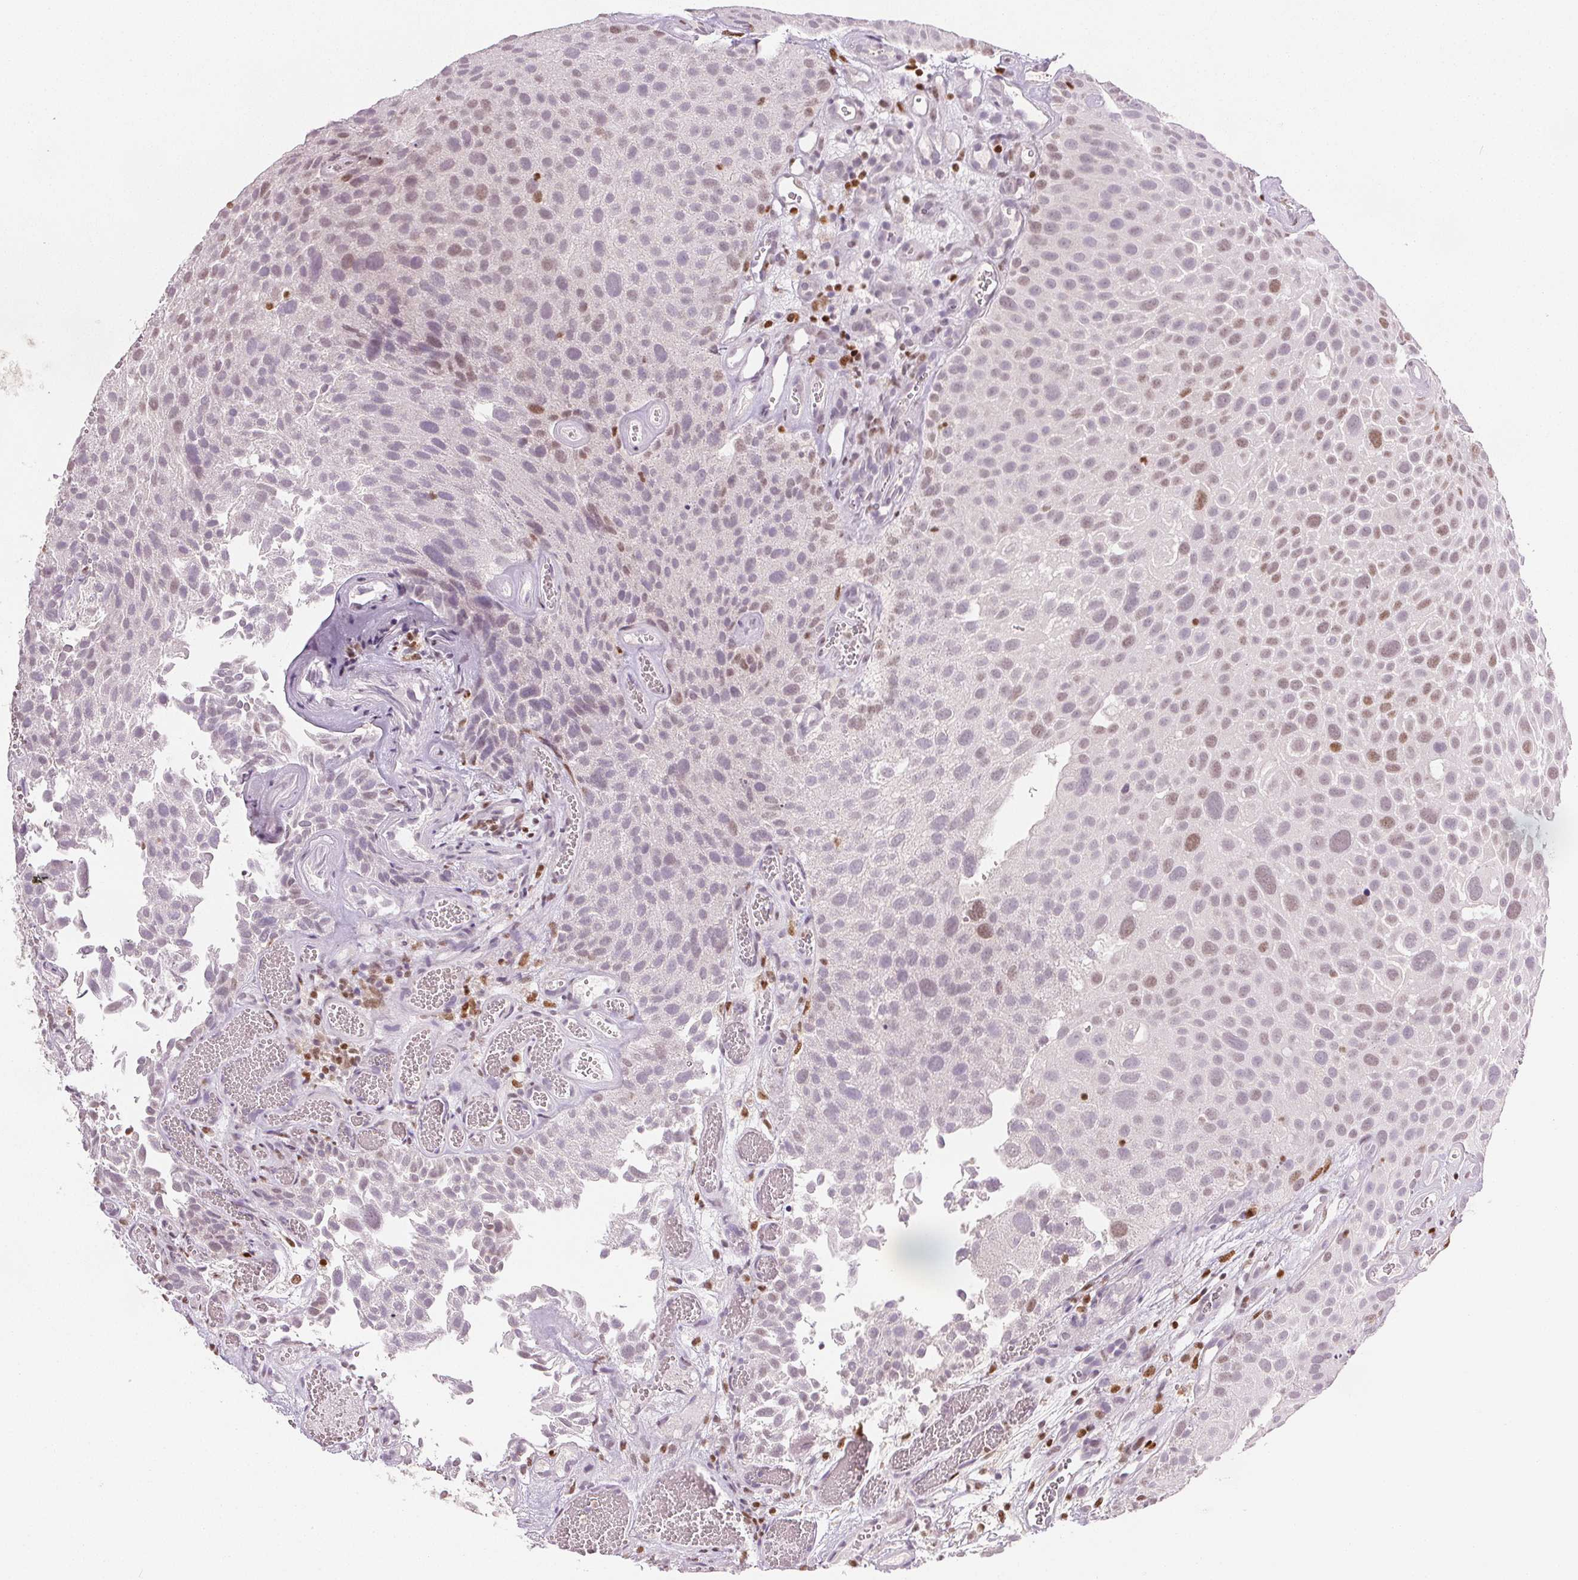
{"staining": {"intensity": "moderate", "quantity": "<25%", "location": "nuclear"}, "tissue": "urothelial cancer", "cell_type": "Tumor cells", "image_type": "cancer", "snomed": [{"axis": "morphology", "description": "Urothelial carcinoma, Low grade"}, {"axis": "topography", "description": "Urinary bladder"}], "caption": "High-power microscopy captured an immunohistochemistry micrograph of low-grade urothelial carcinoma, revealing moderate nuclear positivity in about <25% of tumor cells. Using DAB (brown) and hematoxylin (blue) stains, captured at high magnification using brightfield microscopy.", "gene": "RUNX2", "patient": {"sex": "male", "age": 72}}